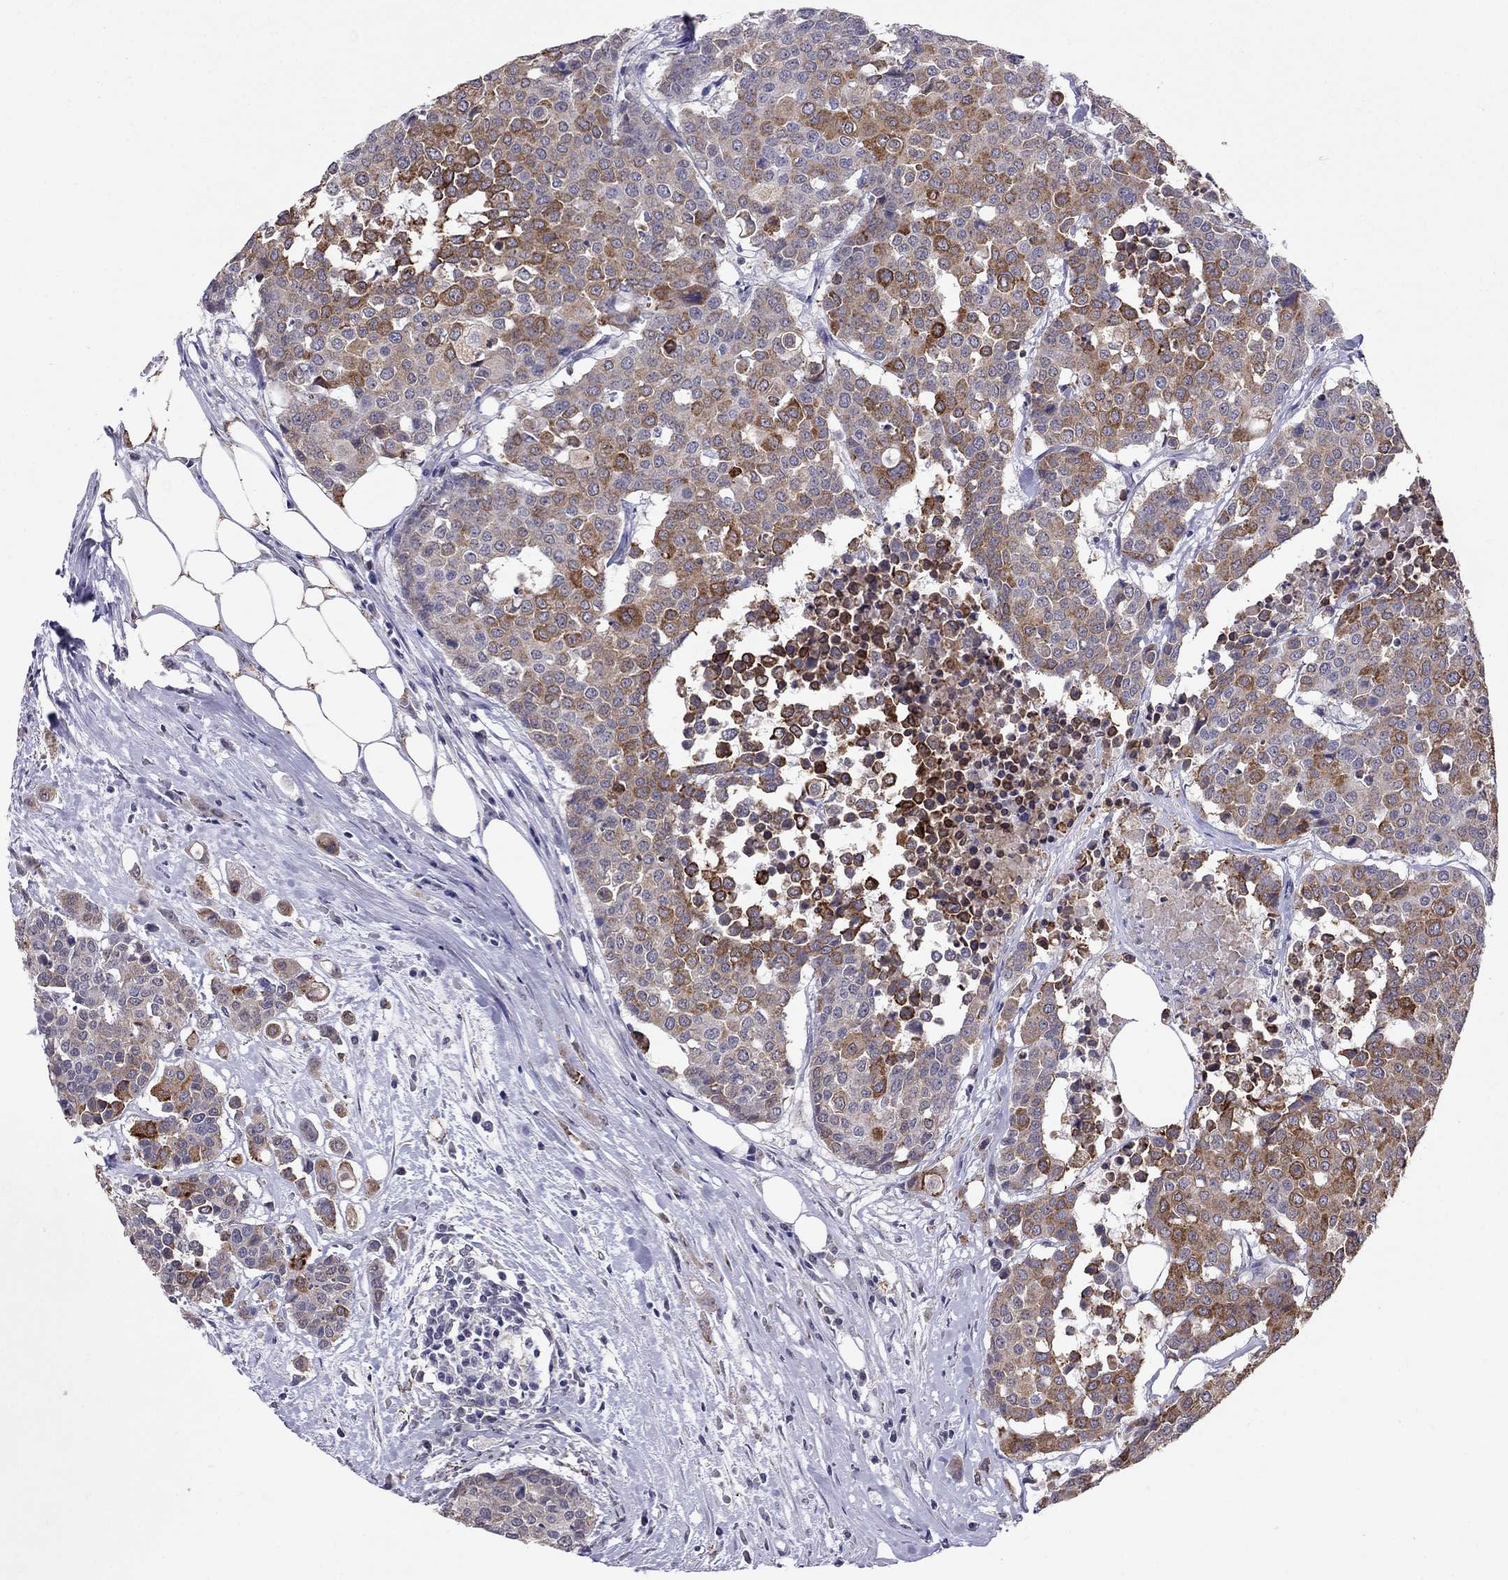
{"staining": {"intensity": "moderate", "quantity": "25%-75%", "location": "cytoplasmic/membranous"}, "tissue": "carcinoid", "cell_type": "Tumor cells", "image_type": "cancer", "snomed": [{"axis": "morphology", "description": "Carcinoid, malignant, NOS"}, {"axis": "topography", "description": "Colon"}], "caption": "A brown stain labels moderate cytoplasmic/membranous staining of a protein in carcinoid tumor cells.", "gene": "MYO3B", "patient": {"sex": "male", "age": 81}}